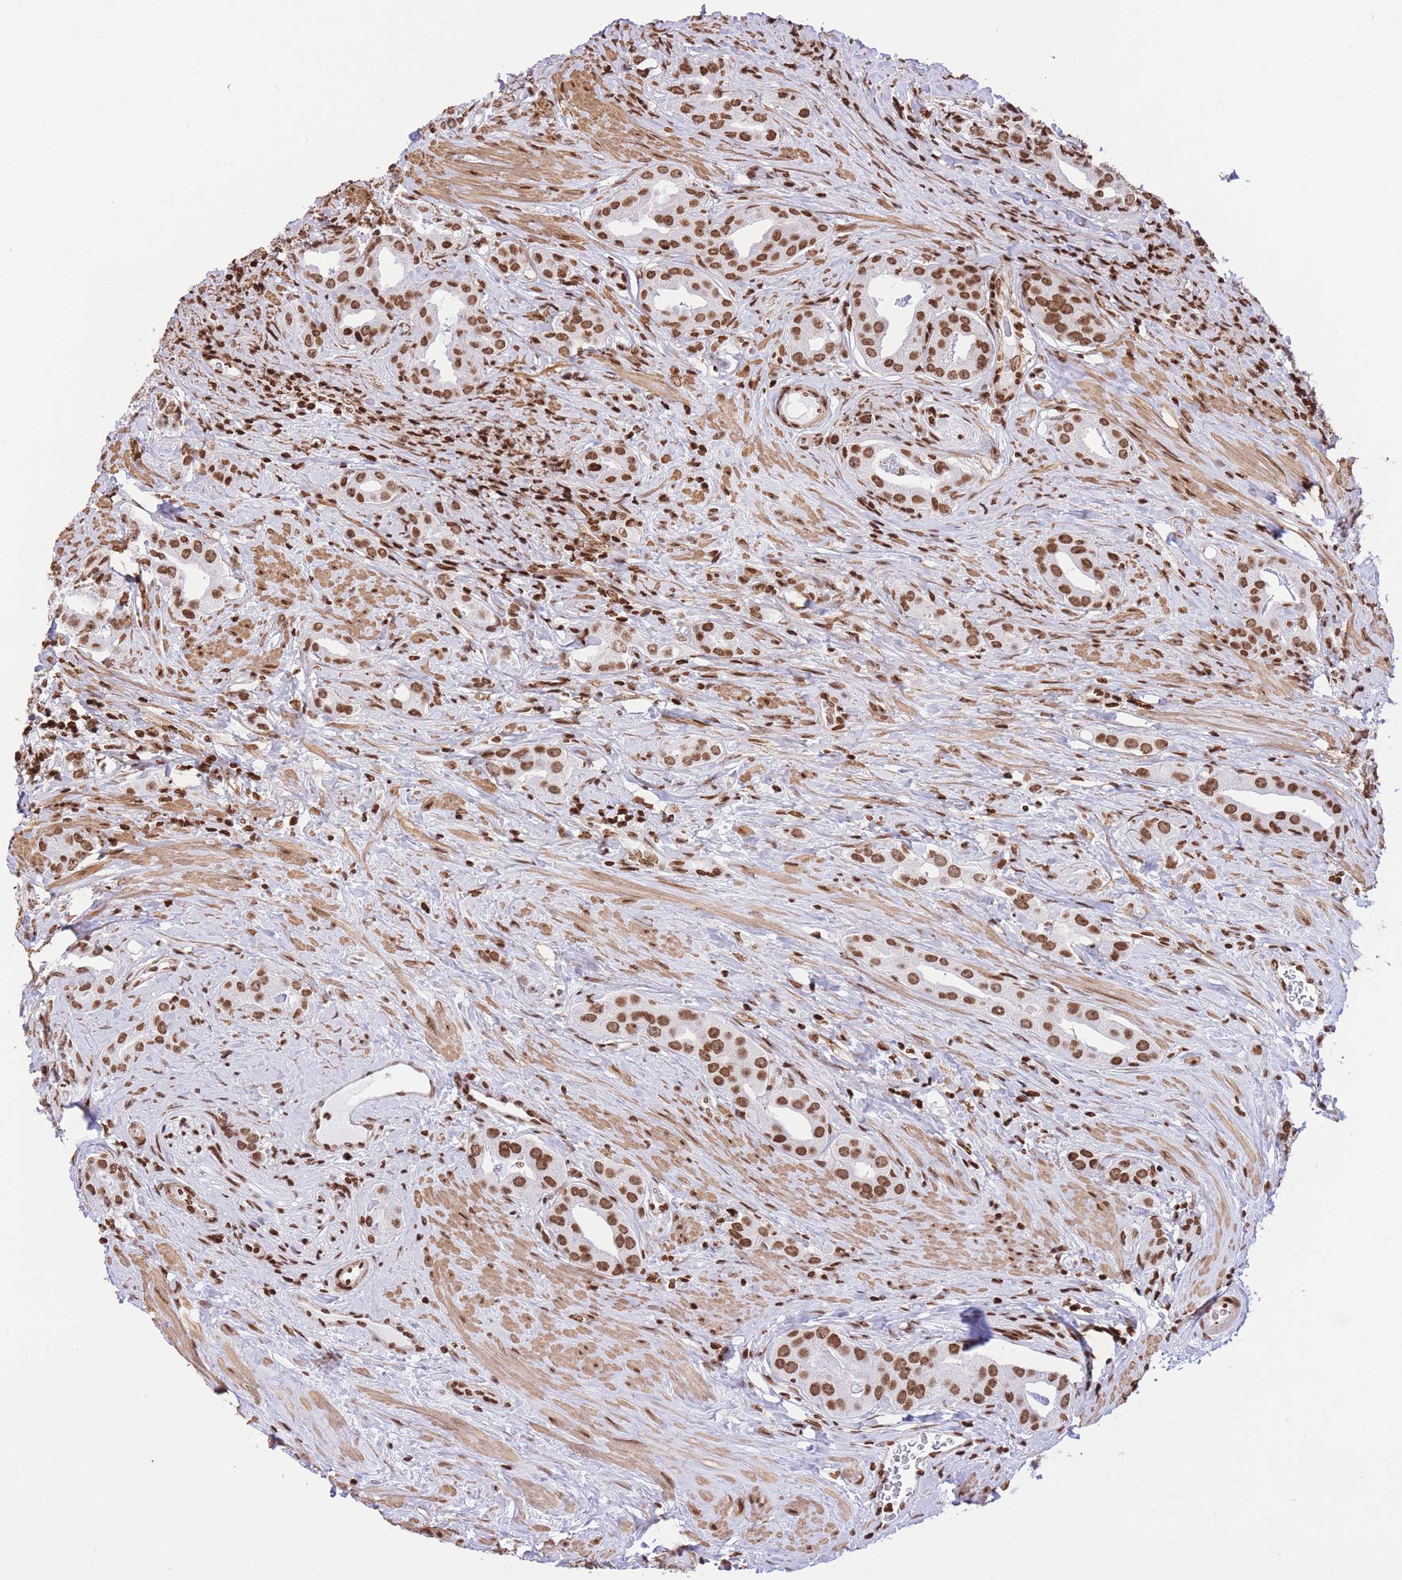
{"staining": {"intensity": "moderate", "quantity": ">75%", "location": "nuclear"}, "tissue": "prostate cancer", "cell_type": "Tumor cells", "image_type": "cancer", "snomed": [{"axis": "morphology", "description": "Adenocarcinoma, High grade"}, {"axis": "topography", "description": "Prostate"}], "caption": "Immunohistochemical staining of human prostate cancer shows moderate nuclear protein staining in about >75% of tumor cells.", "gene": "H2BC11", "patient": {"sex": "male", "age": 63}}